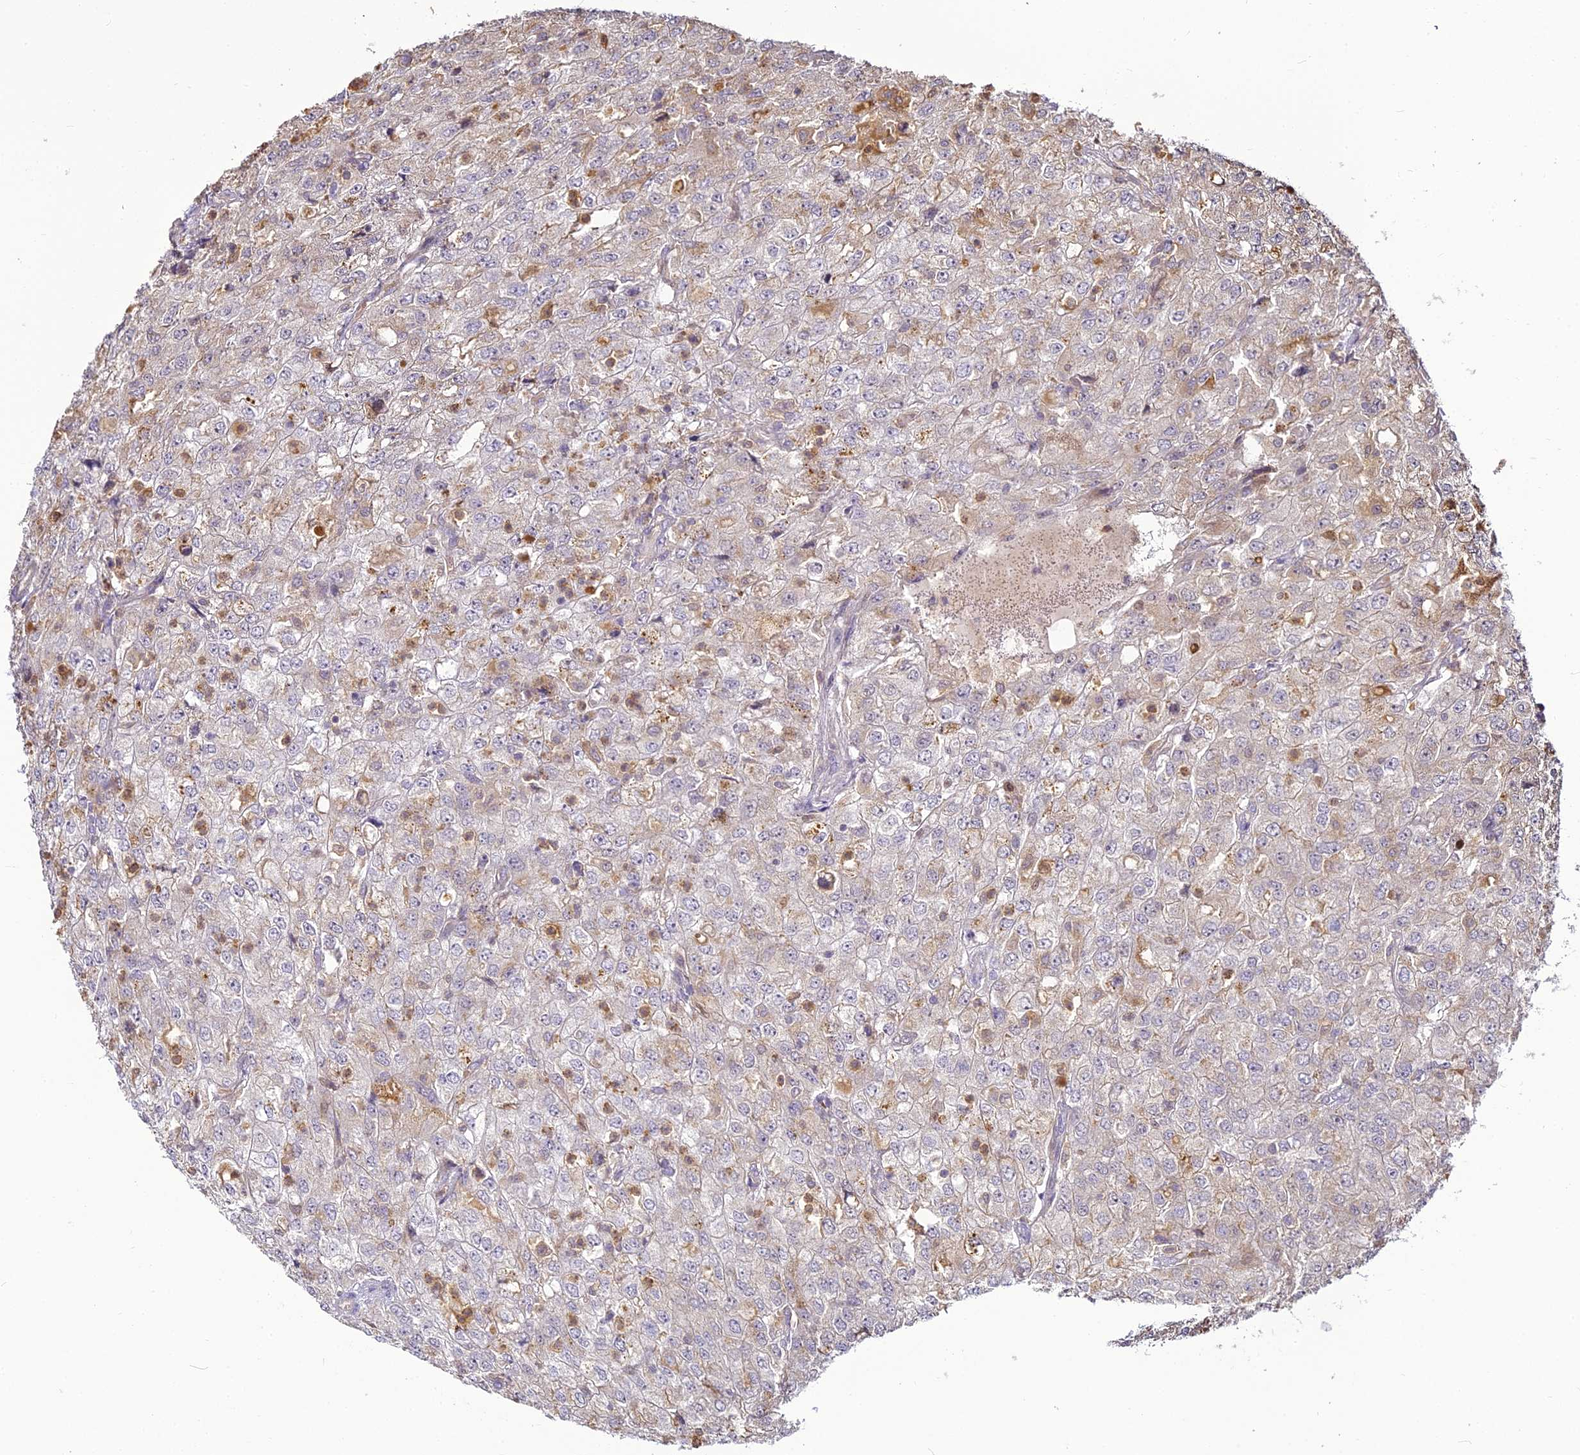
{"staining": {"intensity": "negative", "quantity": "none", "location": "none"}, "tissue": "renal cancer", "cell_type": "Tumor cells", "image_type": "cancer", "snomed": [{"axis": "morphology", "description": "Adenocarcinoma, NOS"}, {"axis": "topography", "description": "Kidney"}], "caption": "A histopathology image of human adenocarcinoma (renal) is negative for staining in tumor cells.", "gene": "BCDIN3D", "patient": {"sex": "female", "age": 54}}